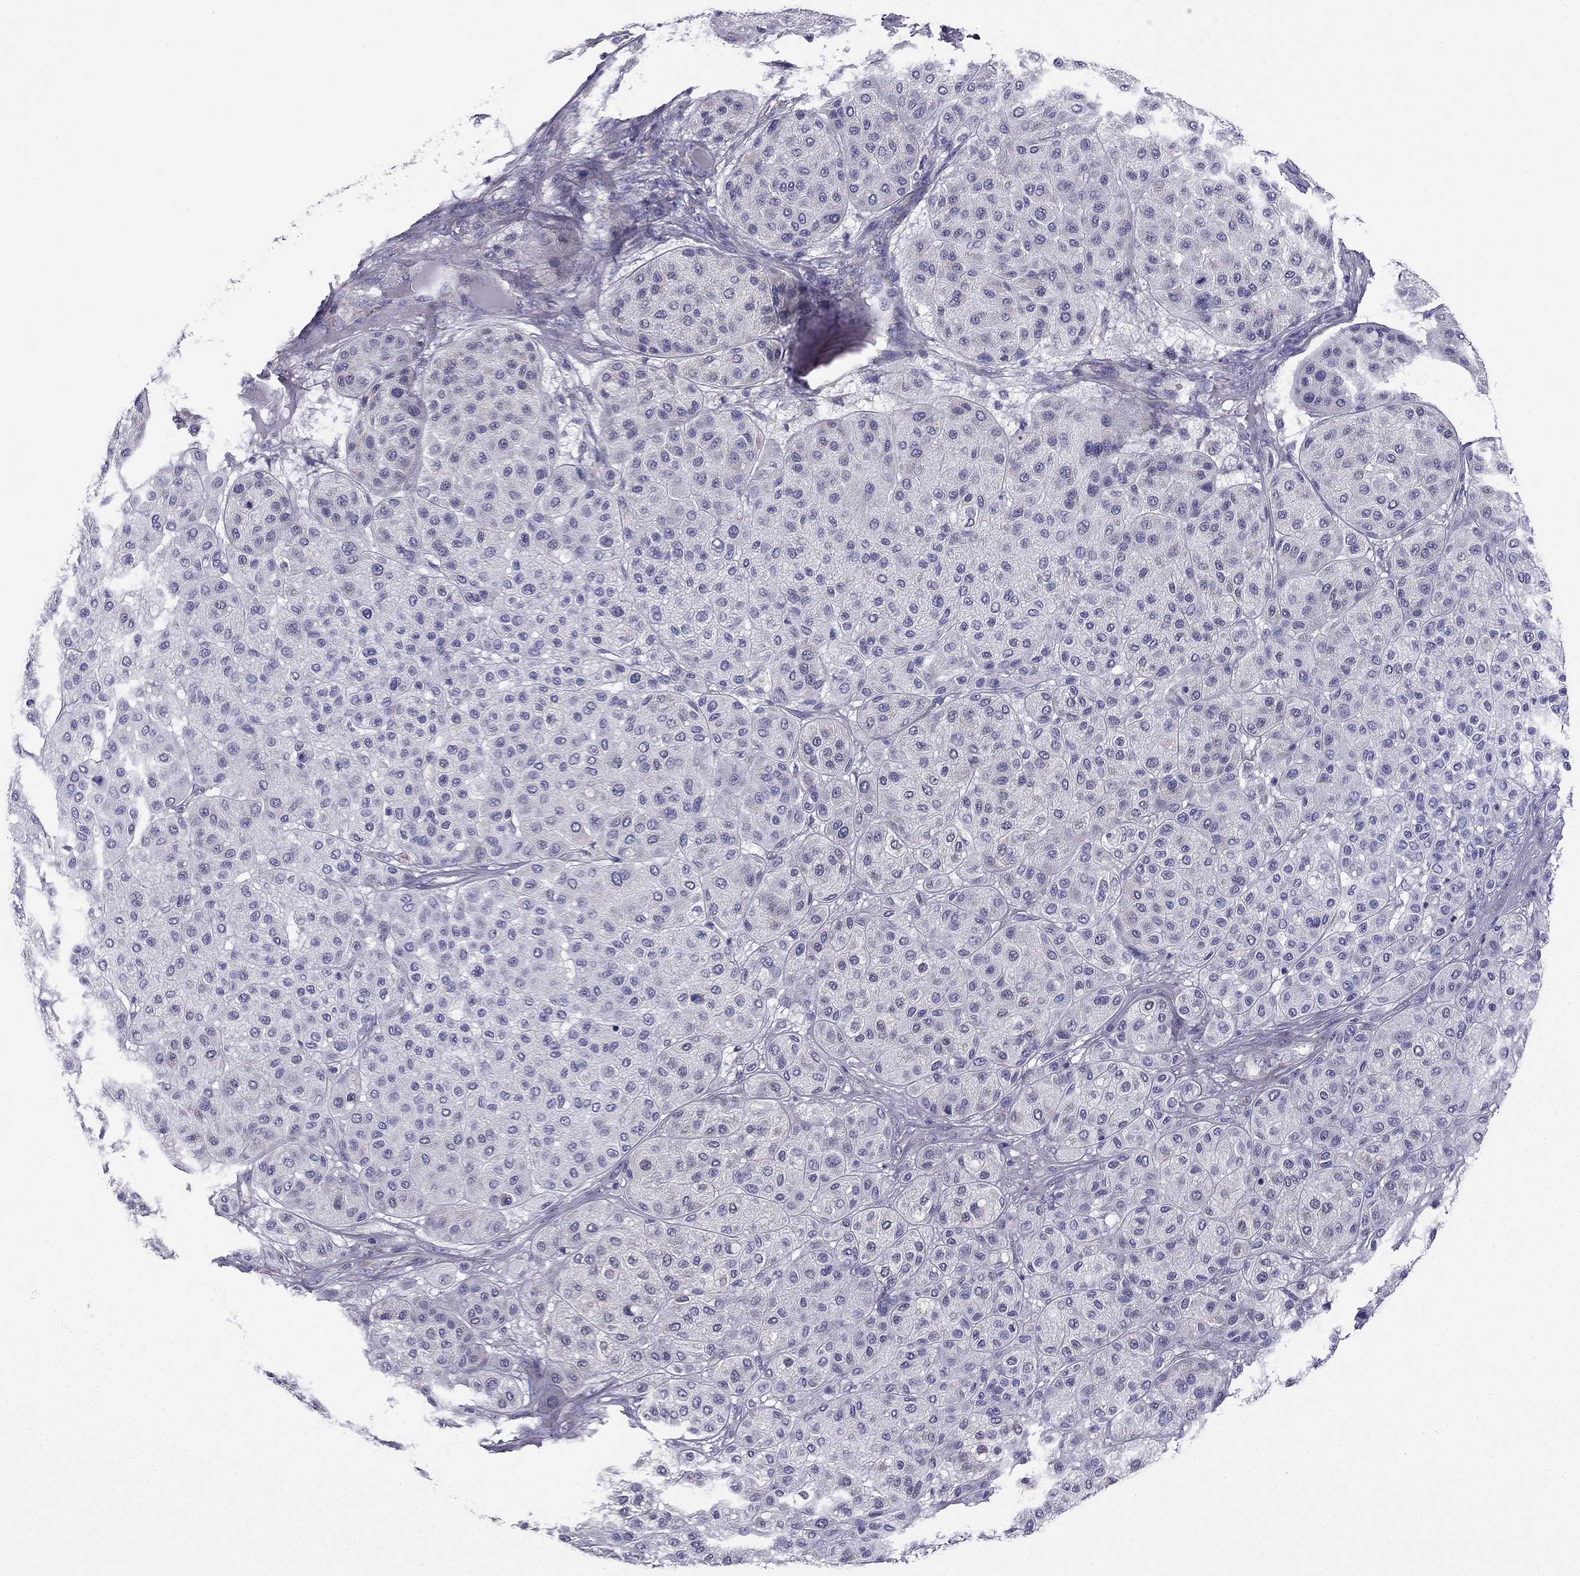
{"staining": {"intensity": "negative", "quantity": "none", "location": "none"}, "tissue": "melanoma", "cell_type": "Tumor cells", "image_type": "cancer", "snomed": [{"axis": "morphology", "description": "Malignant melanoma, Metastatic site"}, {"axis": "topography", "description": "Smooth muscle"}], "caption": "This image is of malignant melanoma (metastatic site) stained with IHC to label a protein in brown with the nuclei are counter-stained blue. There is no positivity in tumor cells.", "gene": "KIF5A", "patient": {"sex": "male", "age": 41}}